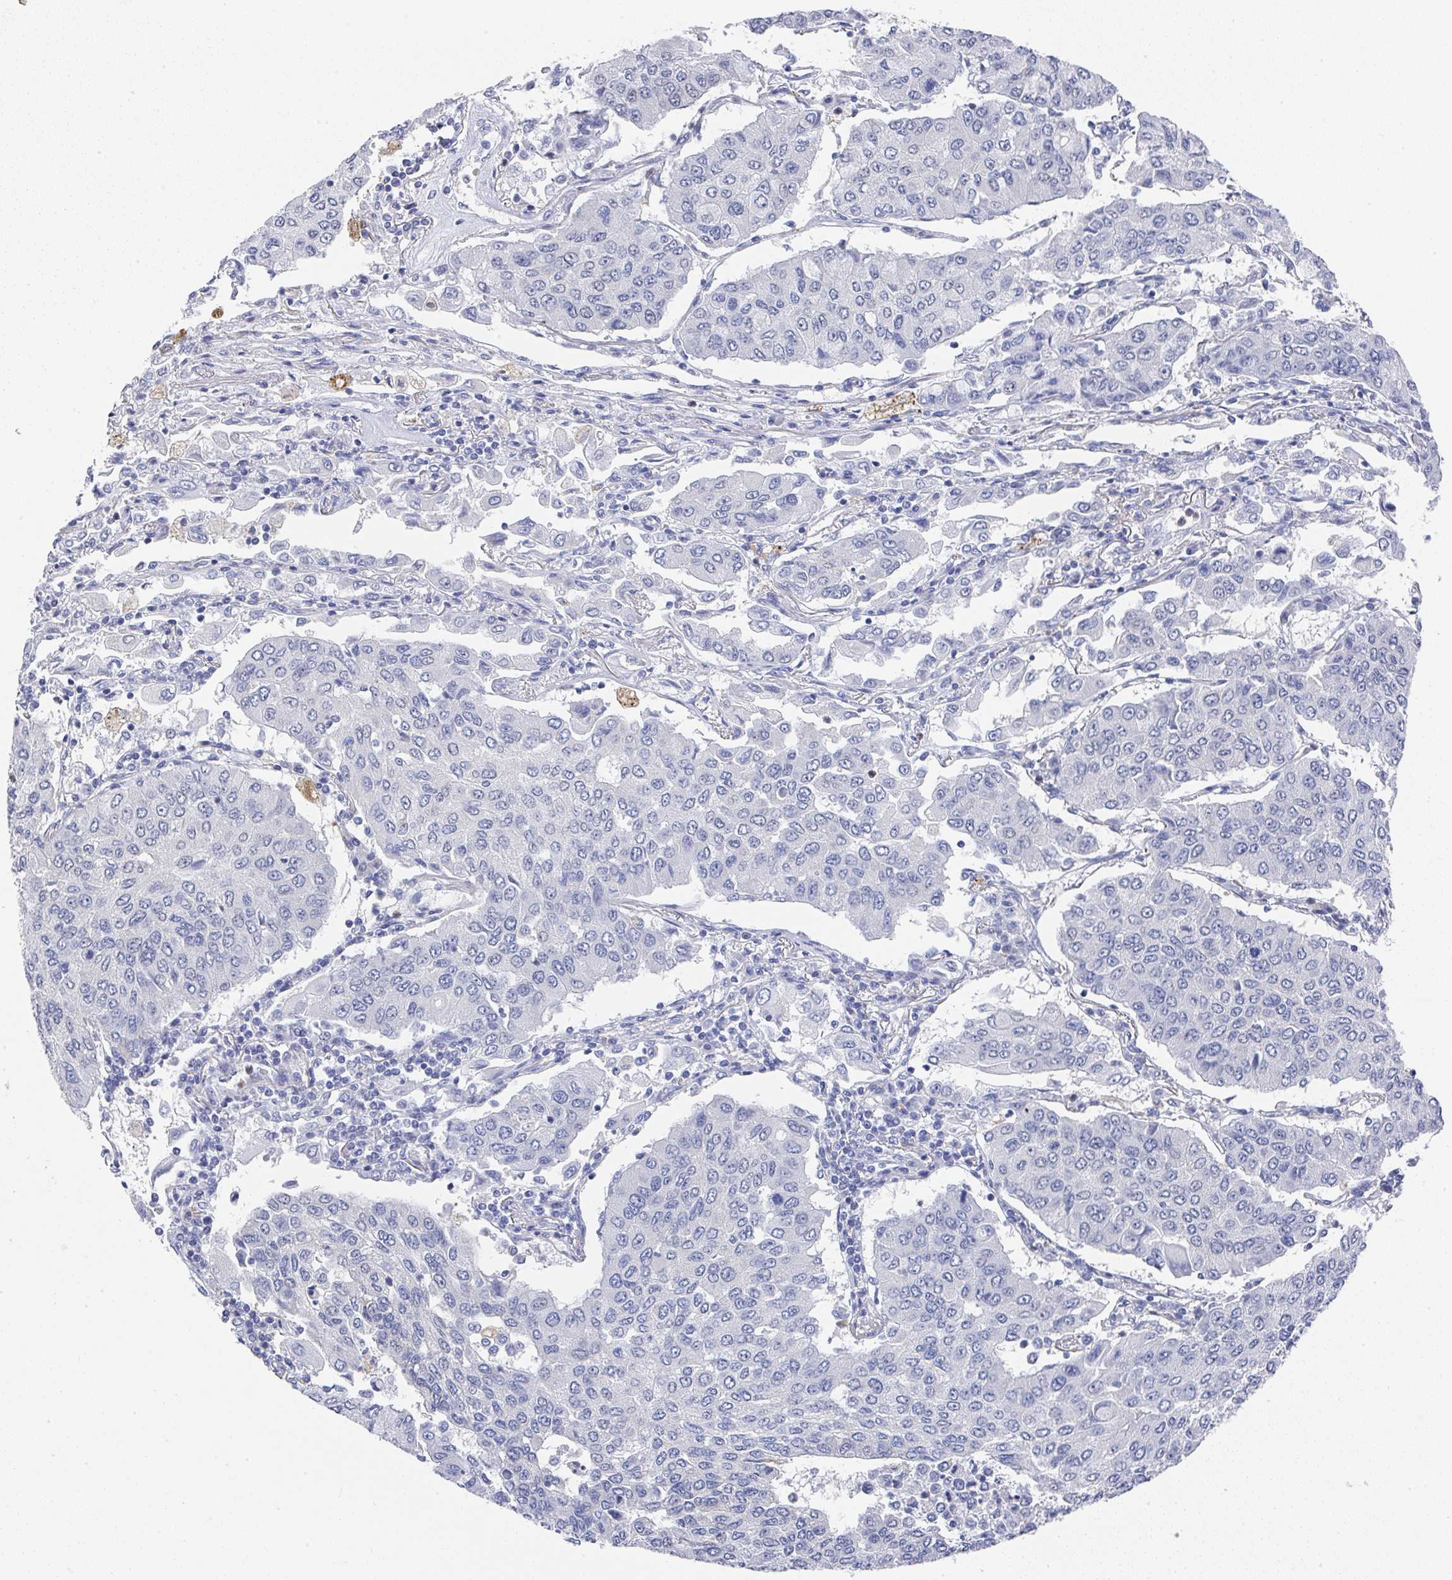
{"staining": {"intensity": "negative", "quantity": "none", "location": "none"}, "tissue": "lung cancer", "cell_type": "Tumor cells", "image_type": "cancer", "snomed": [{"axis": "morphology", "description": "Squamous cell carcinoma, NOS"}, {"axis": "topography", "description": "Lung"}], "caption": "This is a micrograph of IHC staining of squamous cell carcinoma (lung), which shows no positivity in tumor cells.", "gene": "NCF1", "patient": {"sex": "male", "age": 74}}